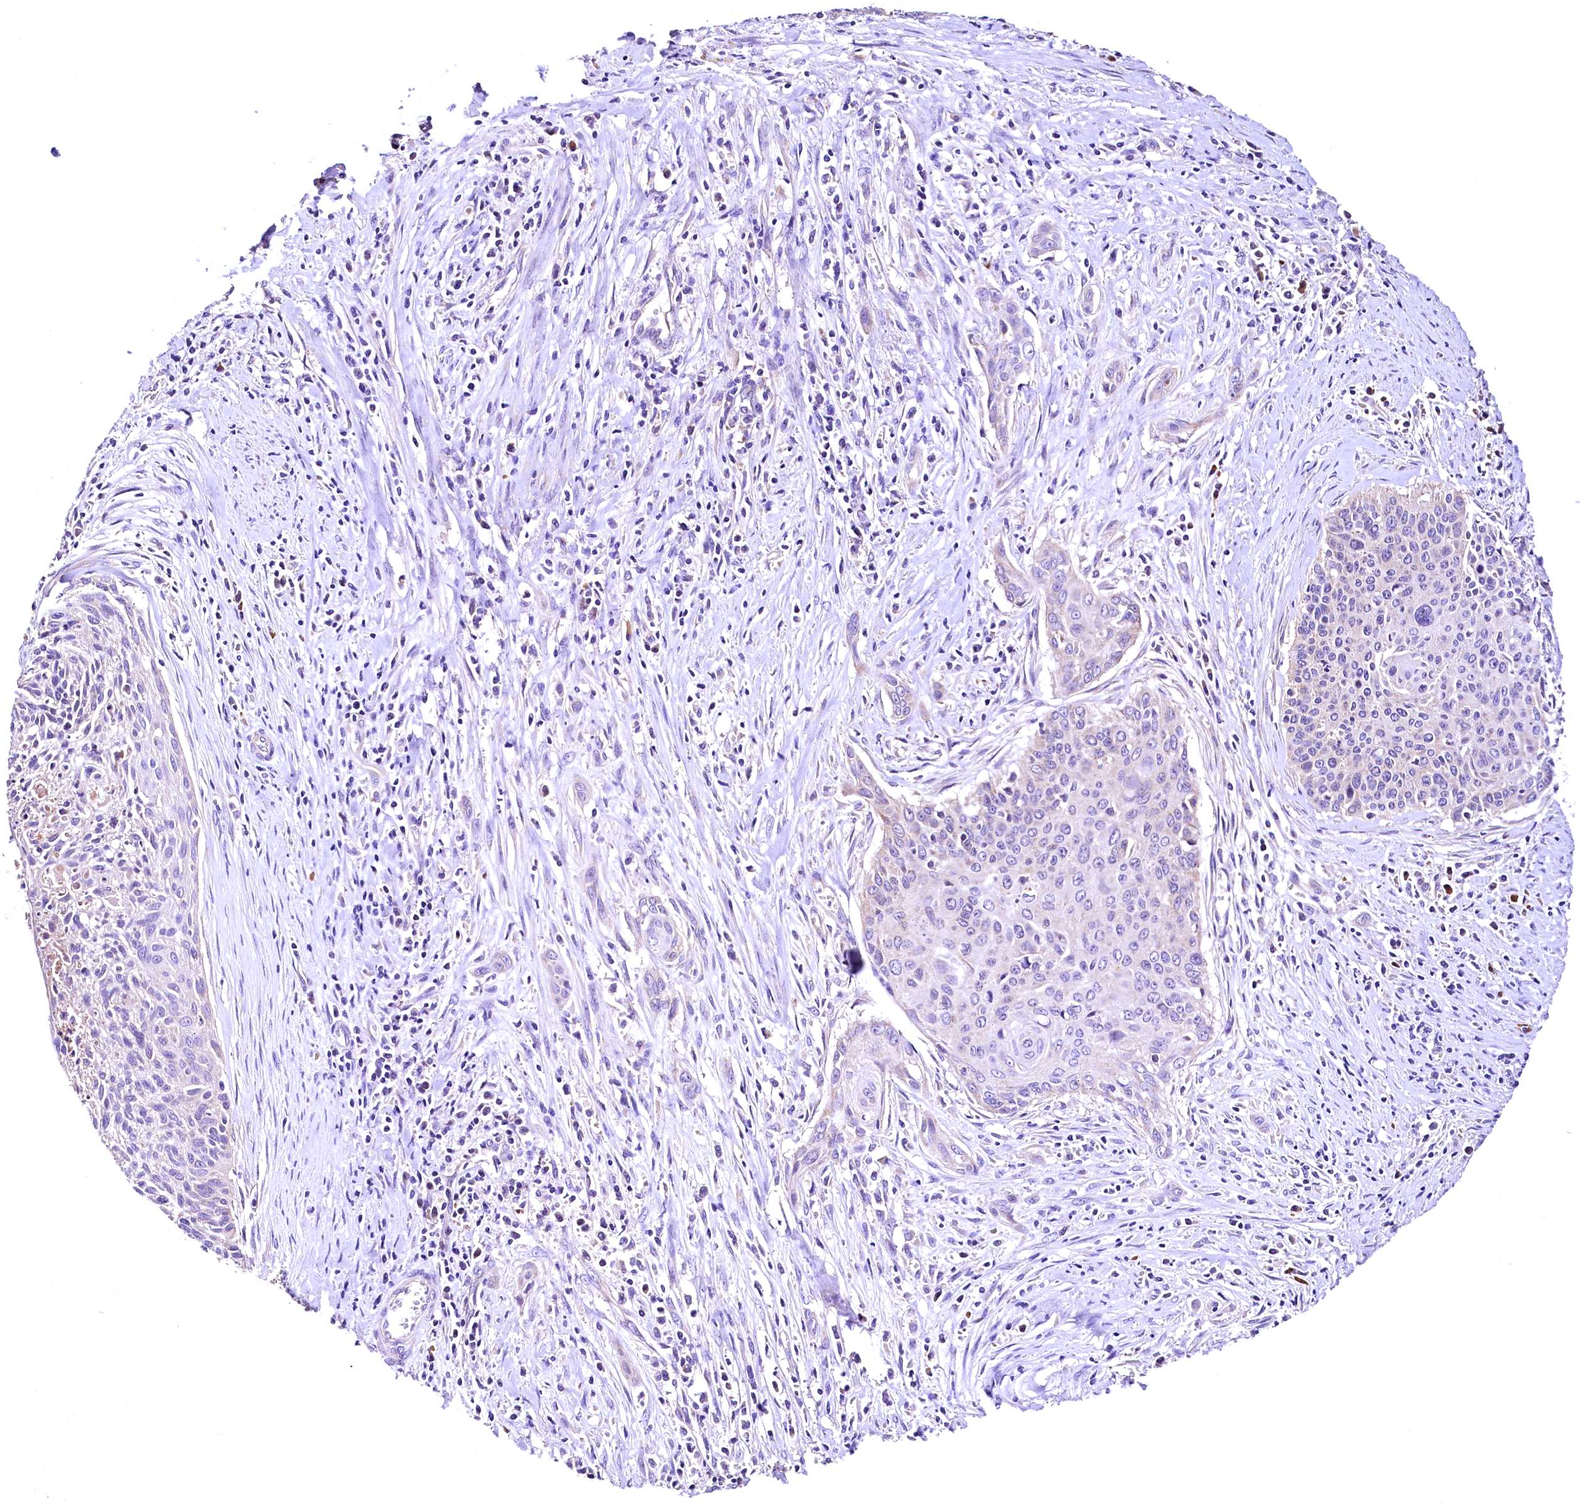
{"staining": {"intensity": "negative", "quantity": "none", "location": "none"}, "tissue": "cervical cancer", "cell_type": "Tumor cells", "image_type": "cancer", "snomed": [{"axis": "morphology", "description": "Squamous cell carcinoma, NOS"}, {"axis": "topography", "description": "Cervix"}], "caption": "A high-resolution photomicrograph shows IHC staining of cervical cancer (squamous cell carcinoma), which displays no significant staining in tumor cells. (DAB IHC with hematoxylin counter stain).", "gene": "MRPL57", "patient": {"sex": "female", "age": 55}}